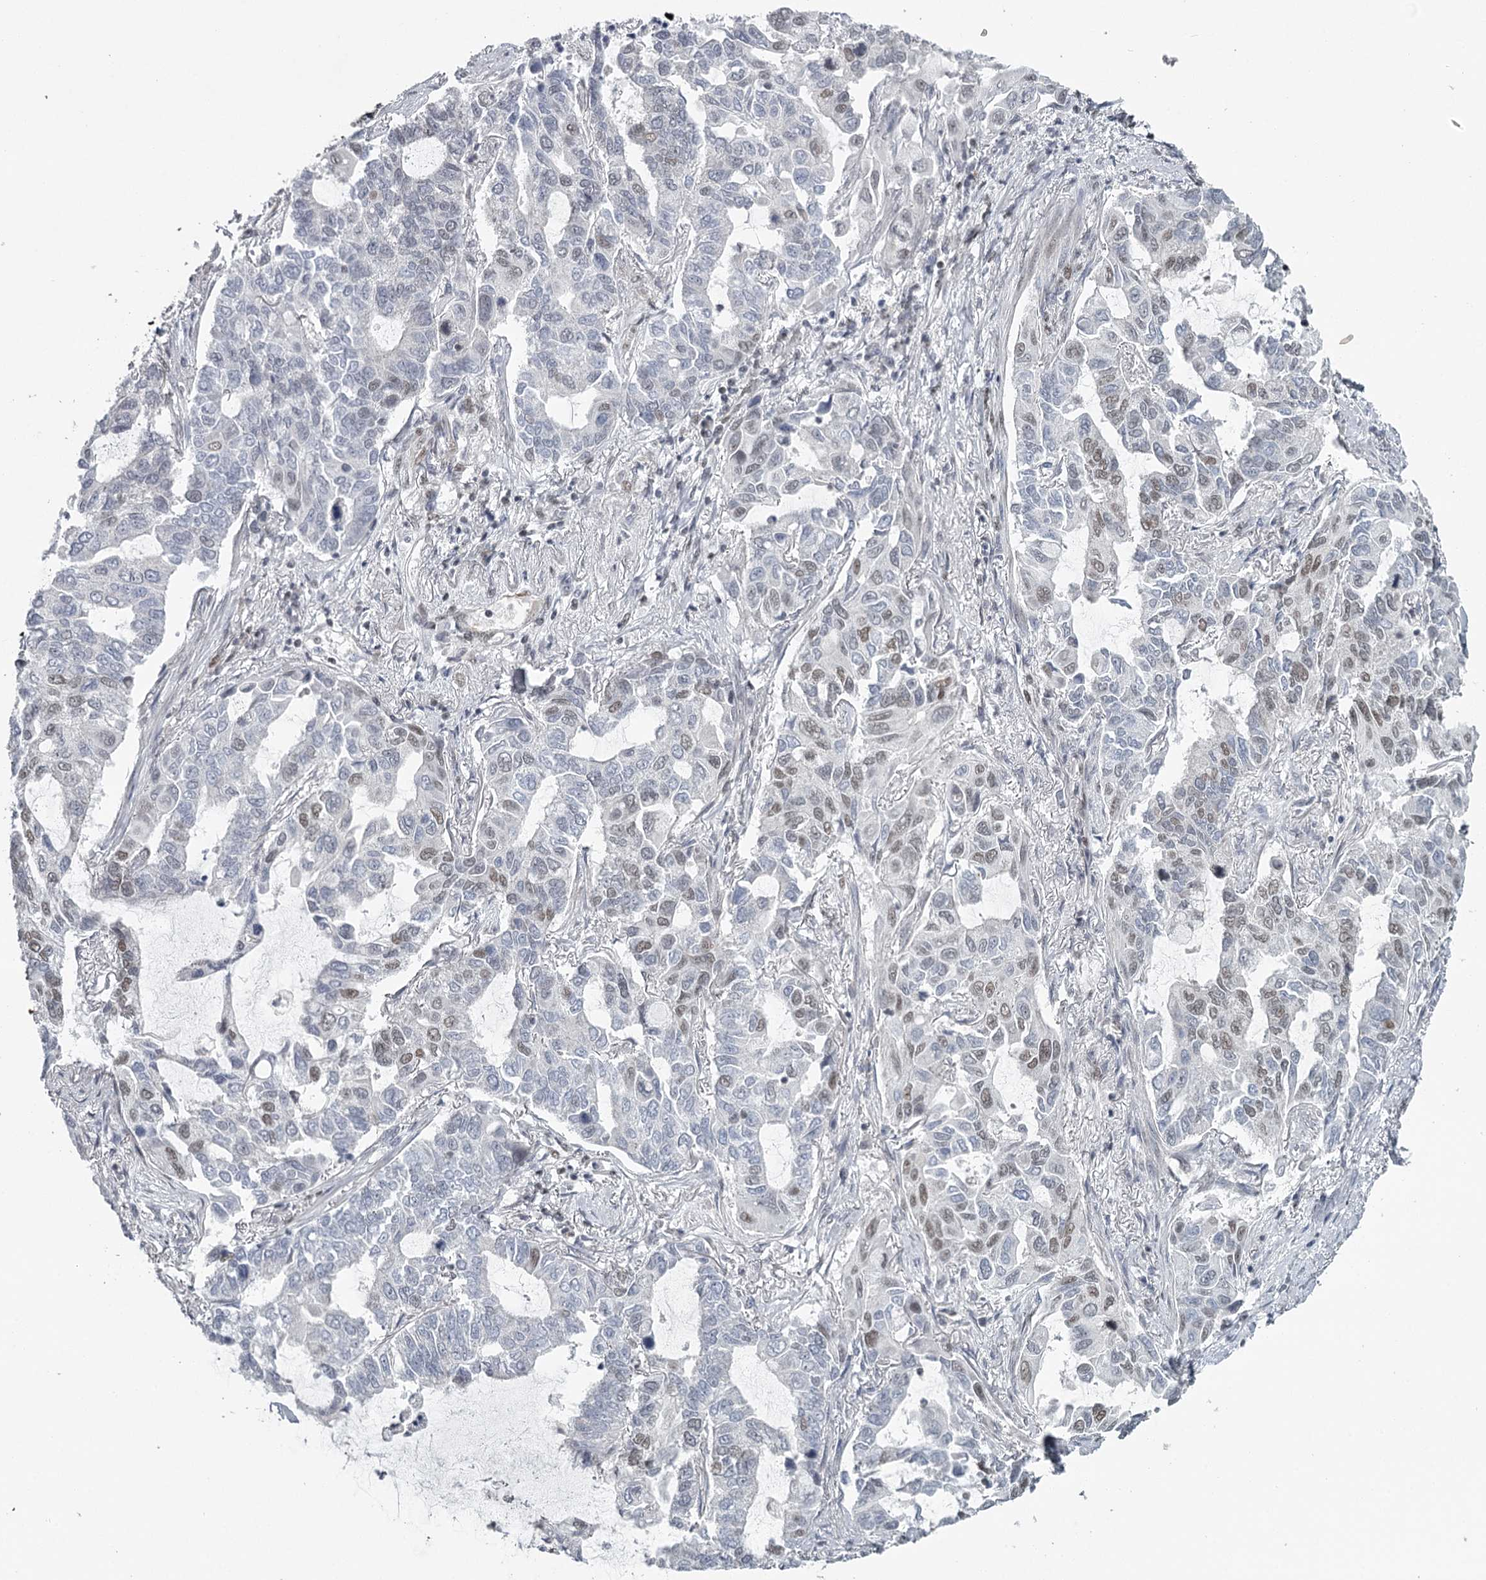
{"staining": {"intensity": "weak", "quantity": "25%-75%", "location": "nuclear"}, "tissue": "lung cancer", "cell_type": "Tumor cells", "image_type": "cancer", "snomed": [{"axis": "morphology", "description": "Adenocarcinoma, NOS"}, {"axis": "topography", "description": "Lung"}], "caption": "Tumor cells demonstrate low levels of weak nuclear staining in approximately 25%-75% of cells in lung cancer. The staining was performed using DAB (3,3'-diaminobenzidine), with brown indicating positive protein expression. Nuclei are stained blue with hematoxylin.", "gene": "FAM13C", "patient": {"sex": "male", "age": 64}}